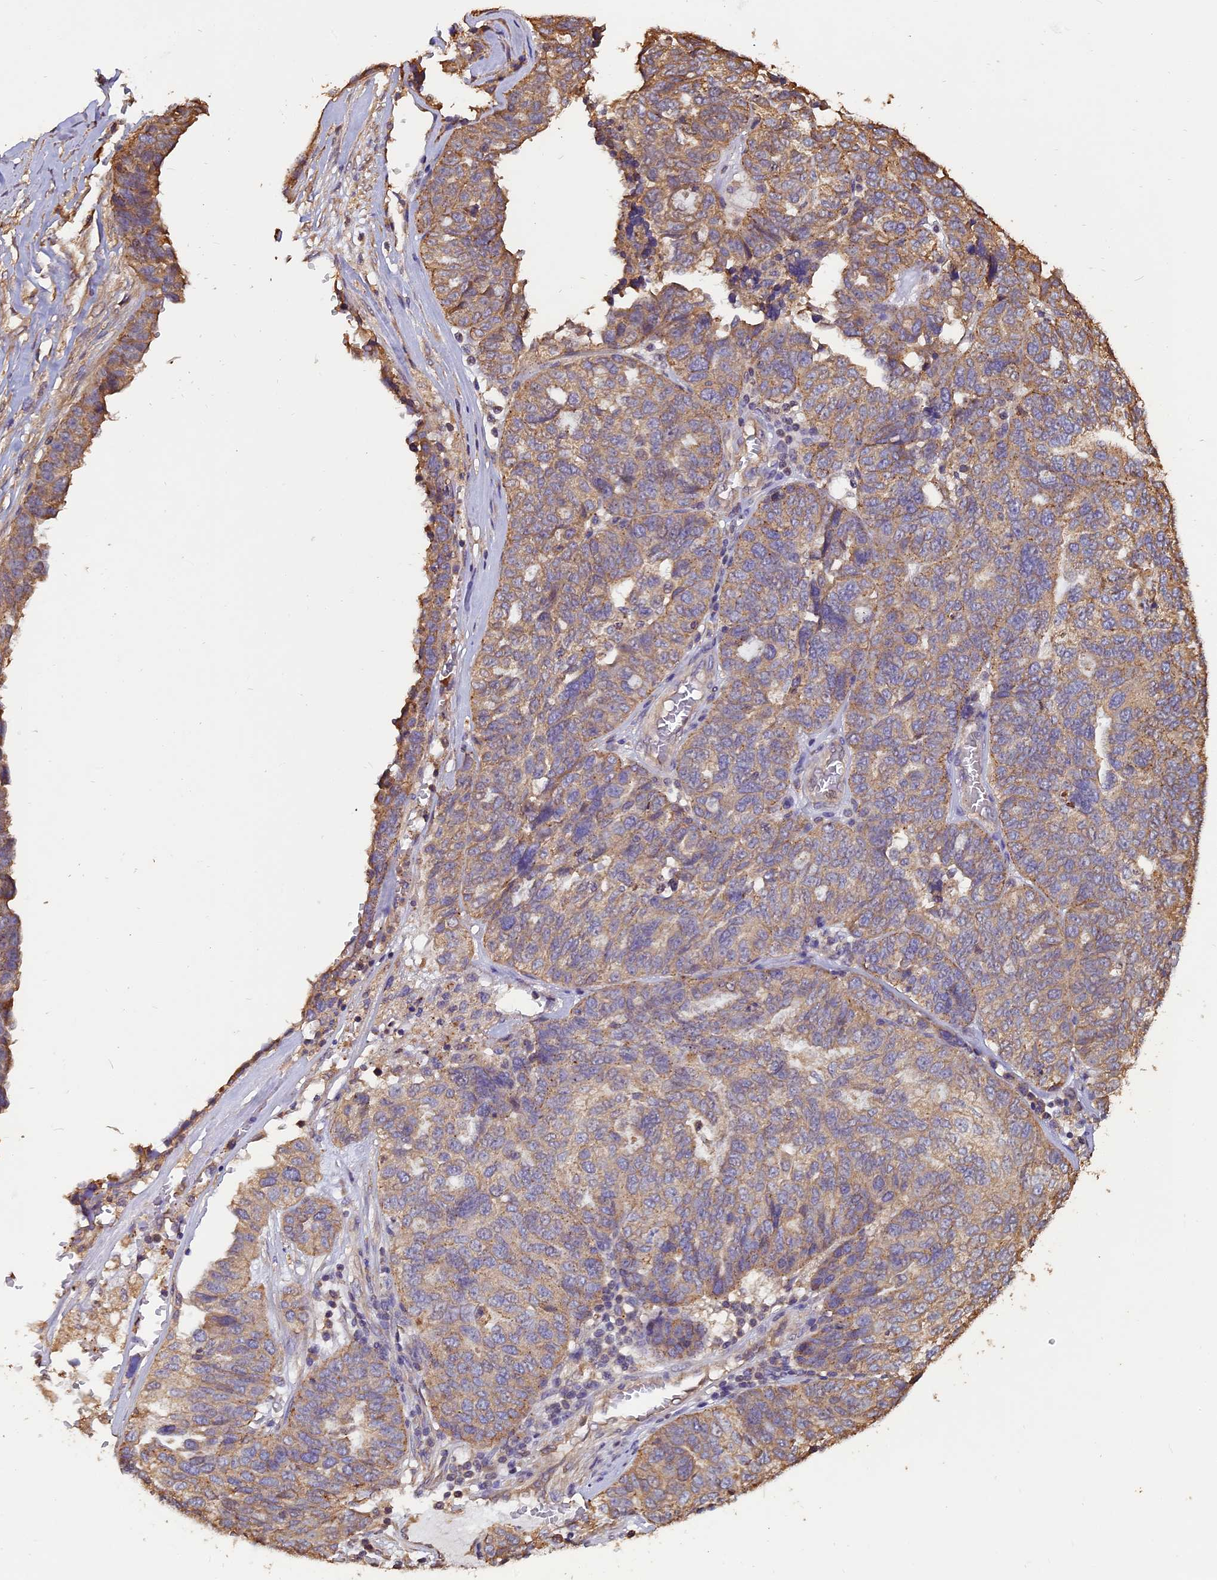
{"staining": {"intensity": "moderate", "quantity": "25%-75%", "location": "cytoplasmic/membranous"}, "tissue": "ovarian cancer", "cell_type": "Tumor cells", "image_type": "cancer", "snomed": [{"axis": "morphology", "description": "Cystadenocarcinoma, serous, NOS"}, {"axis": "topography", "description": "Ovary"}], "caption": "A brown stain shows moderate cytoplasmic/membranous staining of a protein in ovarian cancer tumor cells.", "gene": "CHMP2A", "patient": {"sex": "female", "age": 59}}